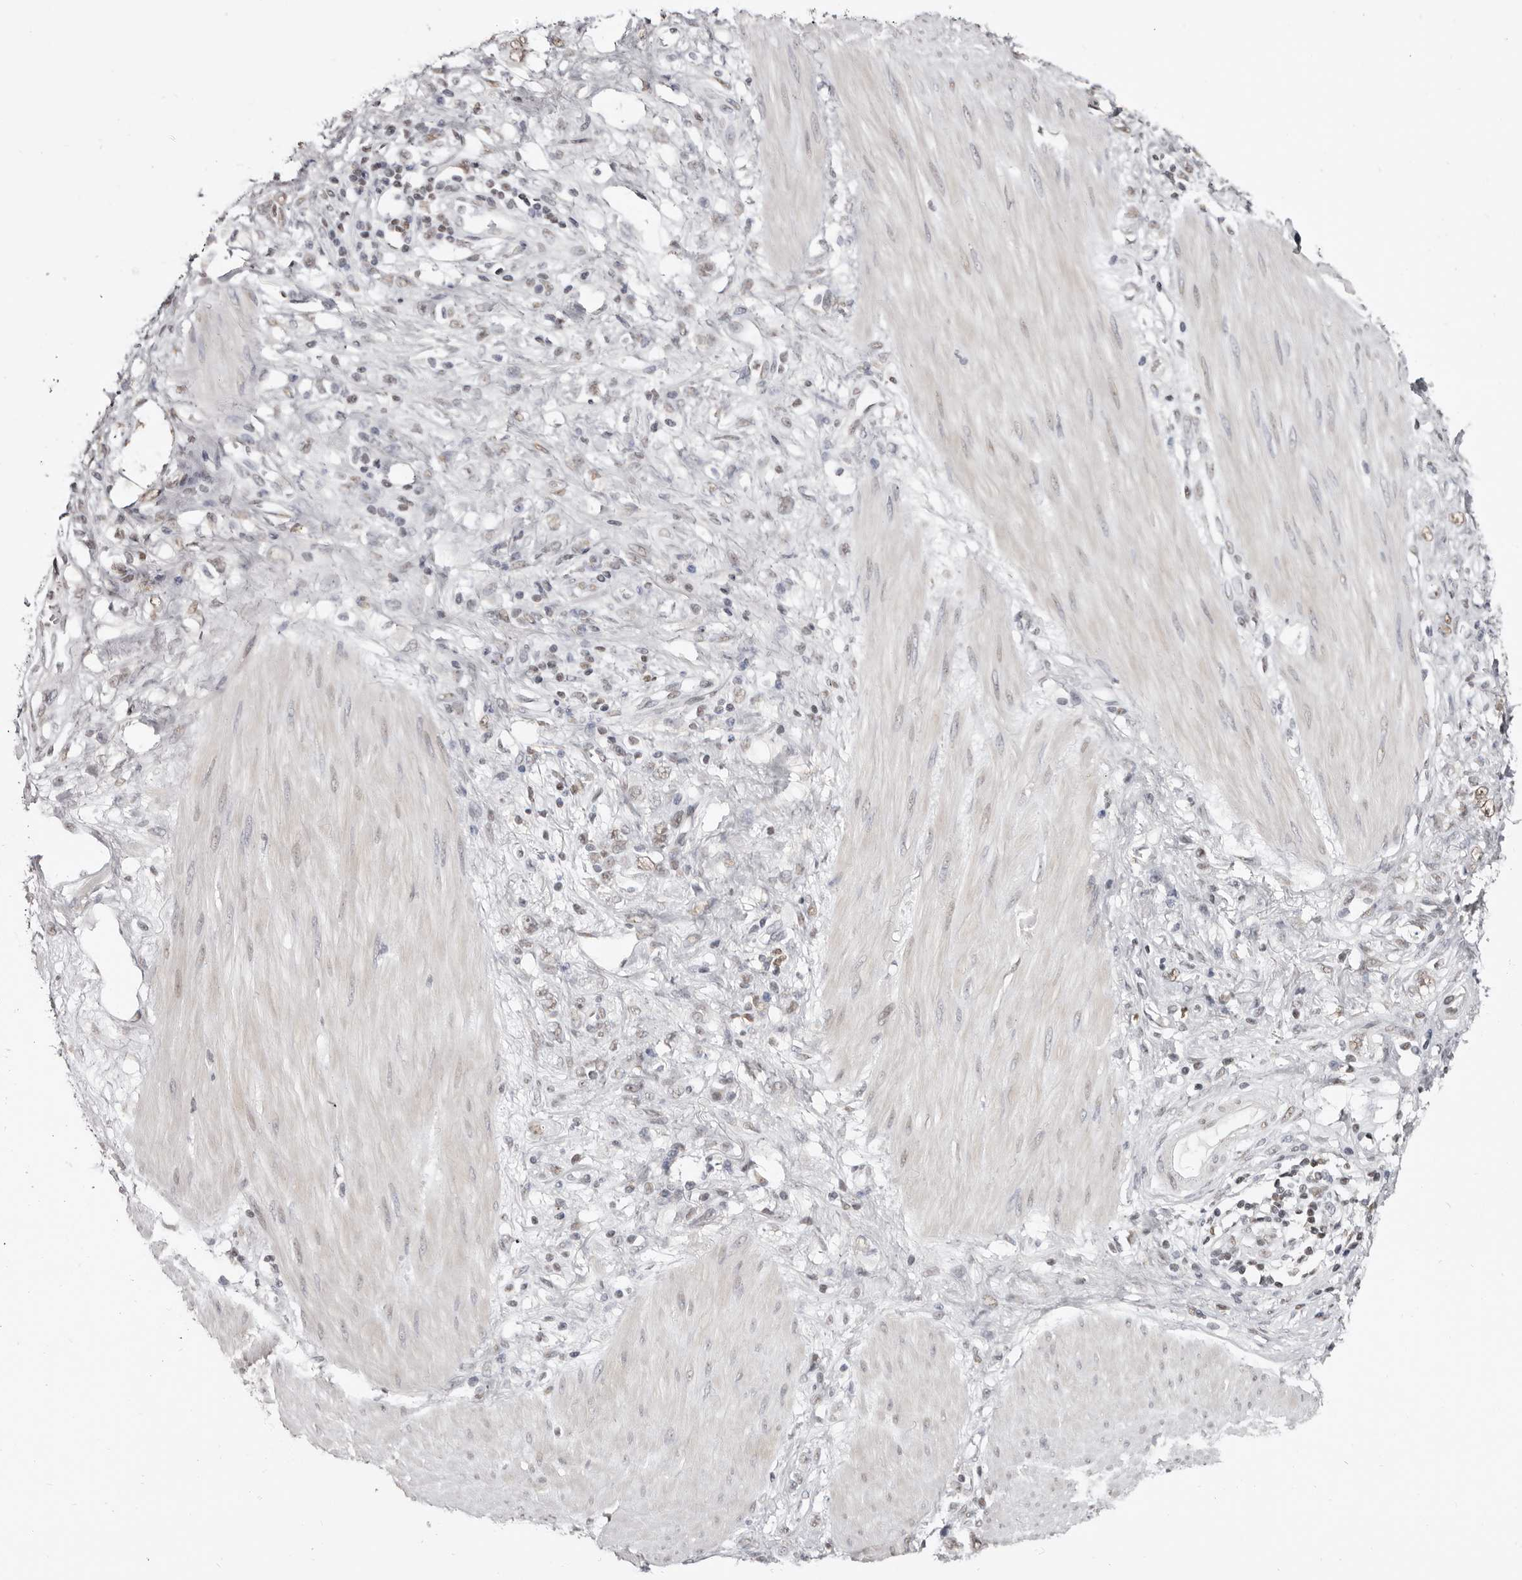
{"staining": {"intensity": "weak", "quantity": "25%-75%", "location": "nuclear"}, "tissue": "stomach cancer", "cell_type": "Tumor cells", "image_type": "cancer", "snomed": [{"axis": "morphology", "description": "Adenocarcinoma, NOS"}, {"axis": "topography", "description": "Stomach"}], "caption": "Protein staining of stomach cancer (adenocarcinoma) tissue shows weak nuclear expression in about 25%-75% of tumor cells.", "gene": "SCAF4", "patient": {"sex": "female", "age": 76}}